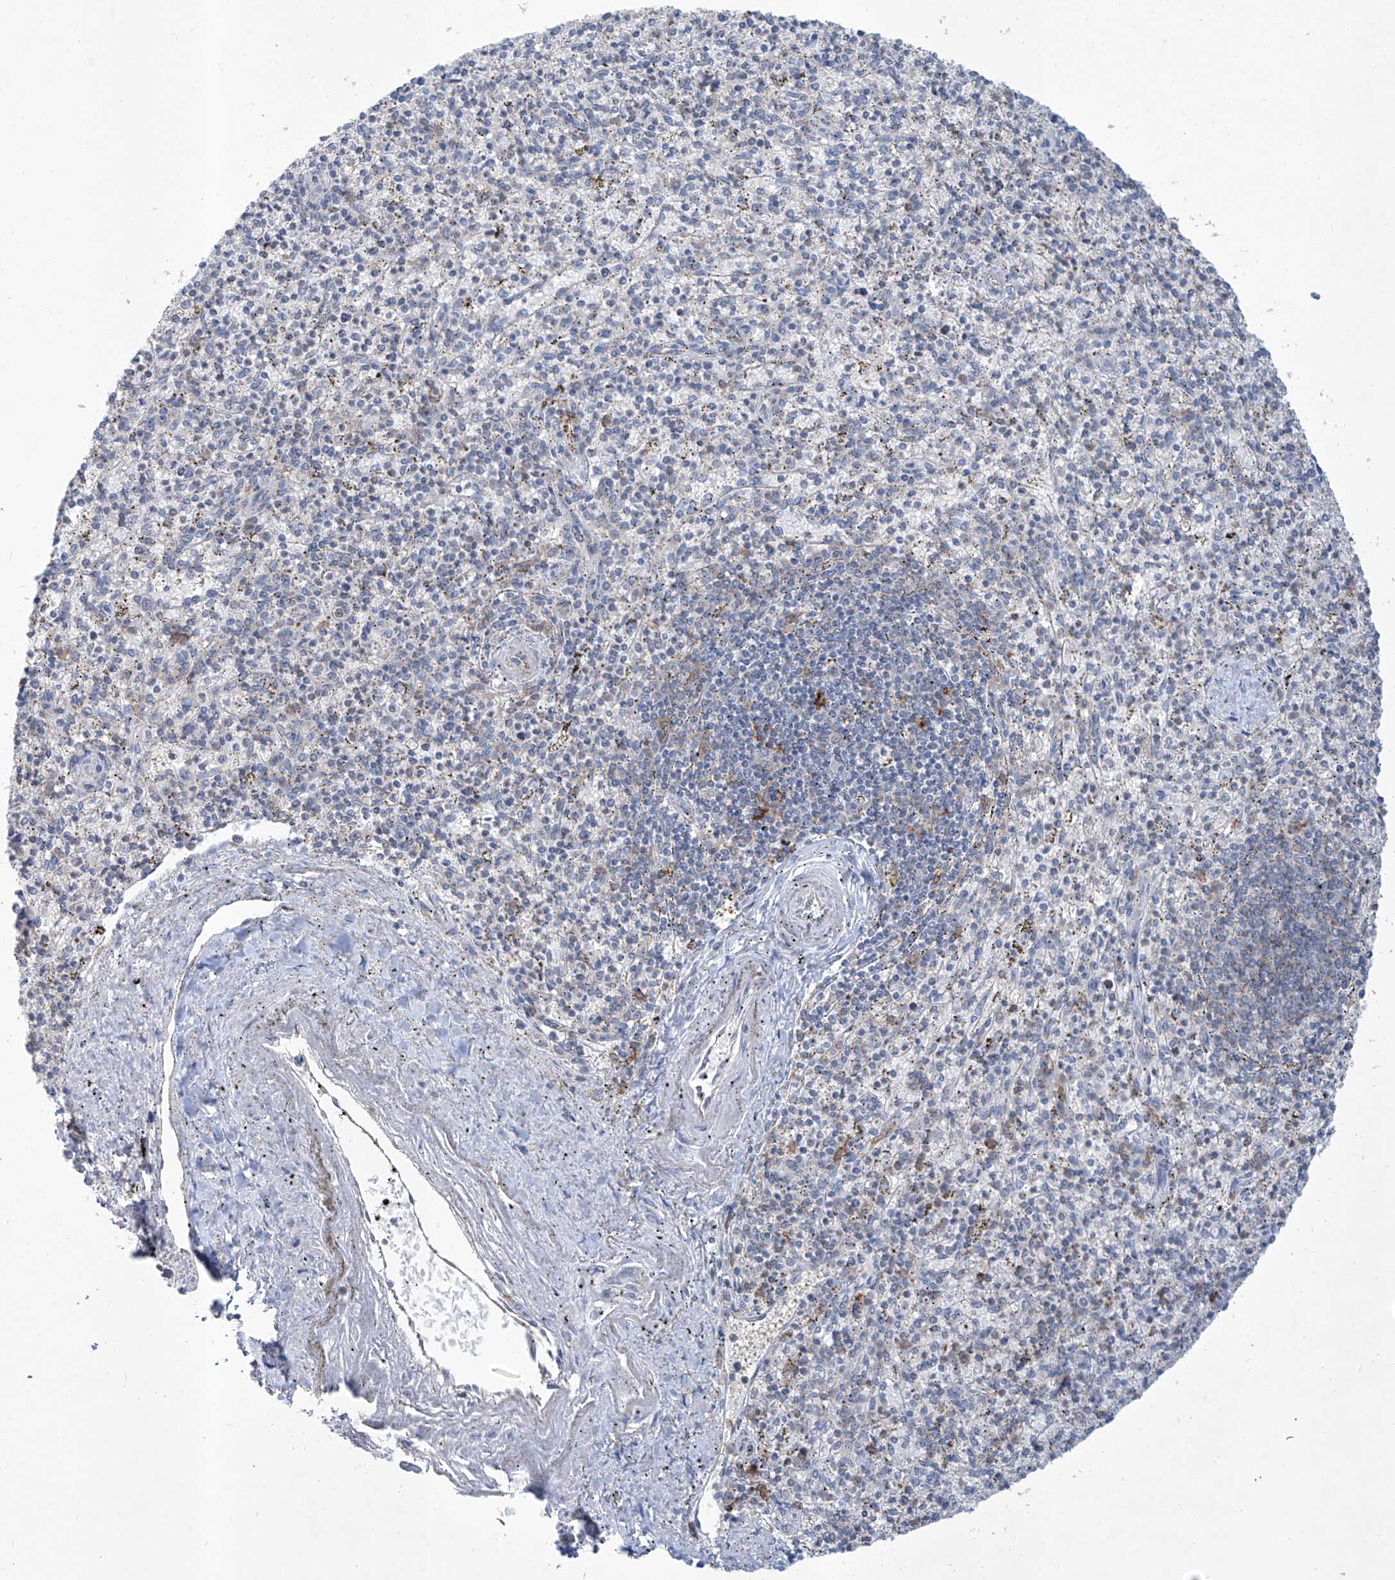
{"staining": {"intensity": "strong", "quantity": "25%-75%", "location": "cytoplasmic/membranous"}, "tissue": "spleen", "cell_type": "Cells in red pulp", "image_type": "normal", "snomed": [{"axis": "morphology", "description": "Normal tissue, NOS"}, {"axis": "topography", "description": "Spleen"}], "caption": "Protein expression analysis of normal human spleen reveals strong cytoplasmic/membranous staining in about 25%-75% of cells in red pulp. (brown staining indicates protein expression, while blue staining denotes nuclei).", "gene": "ZBTB48", "patient": {"sex": "male", "age": 72}}